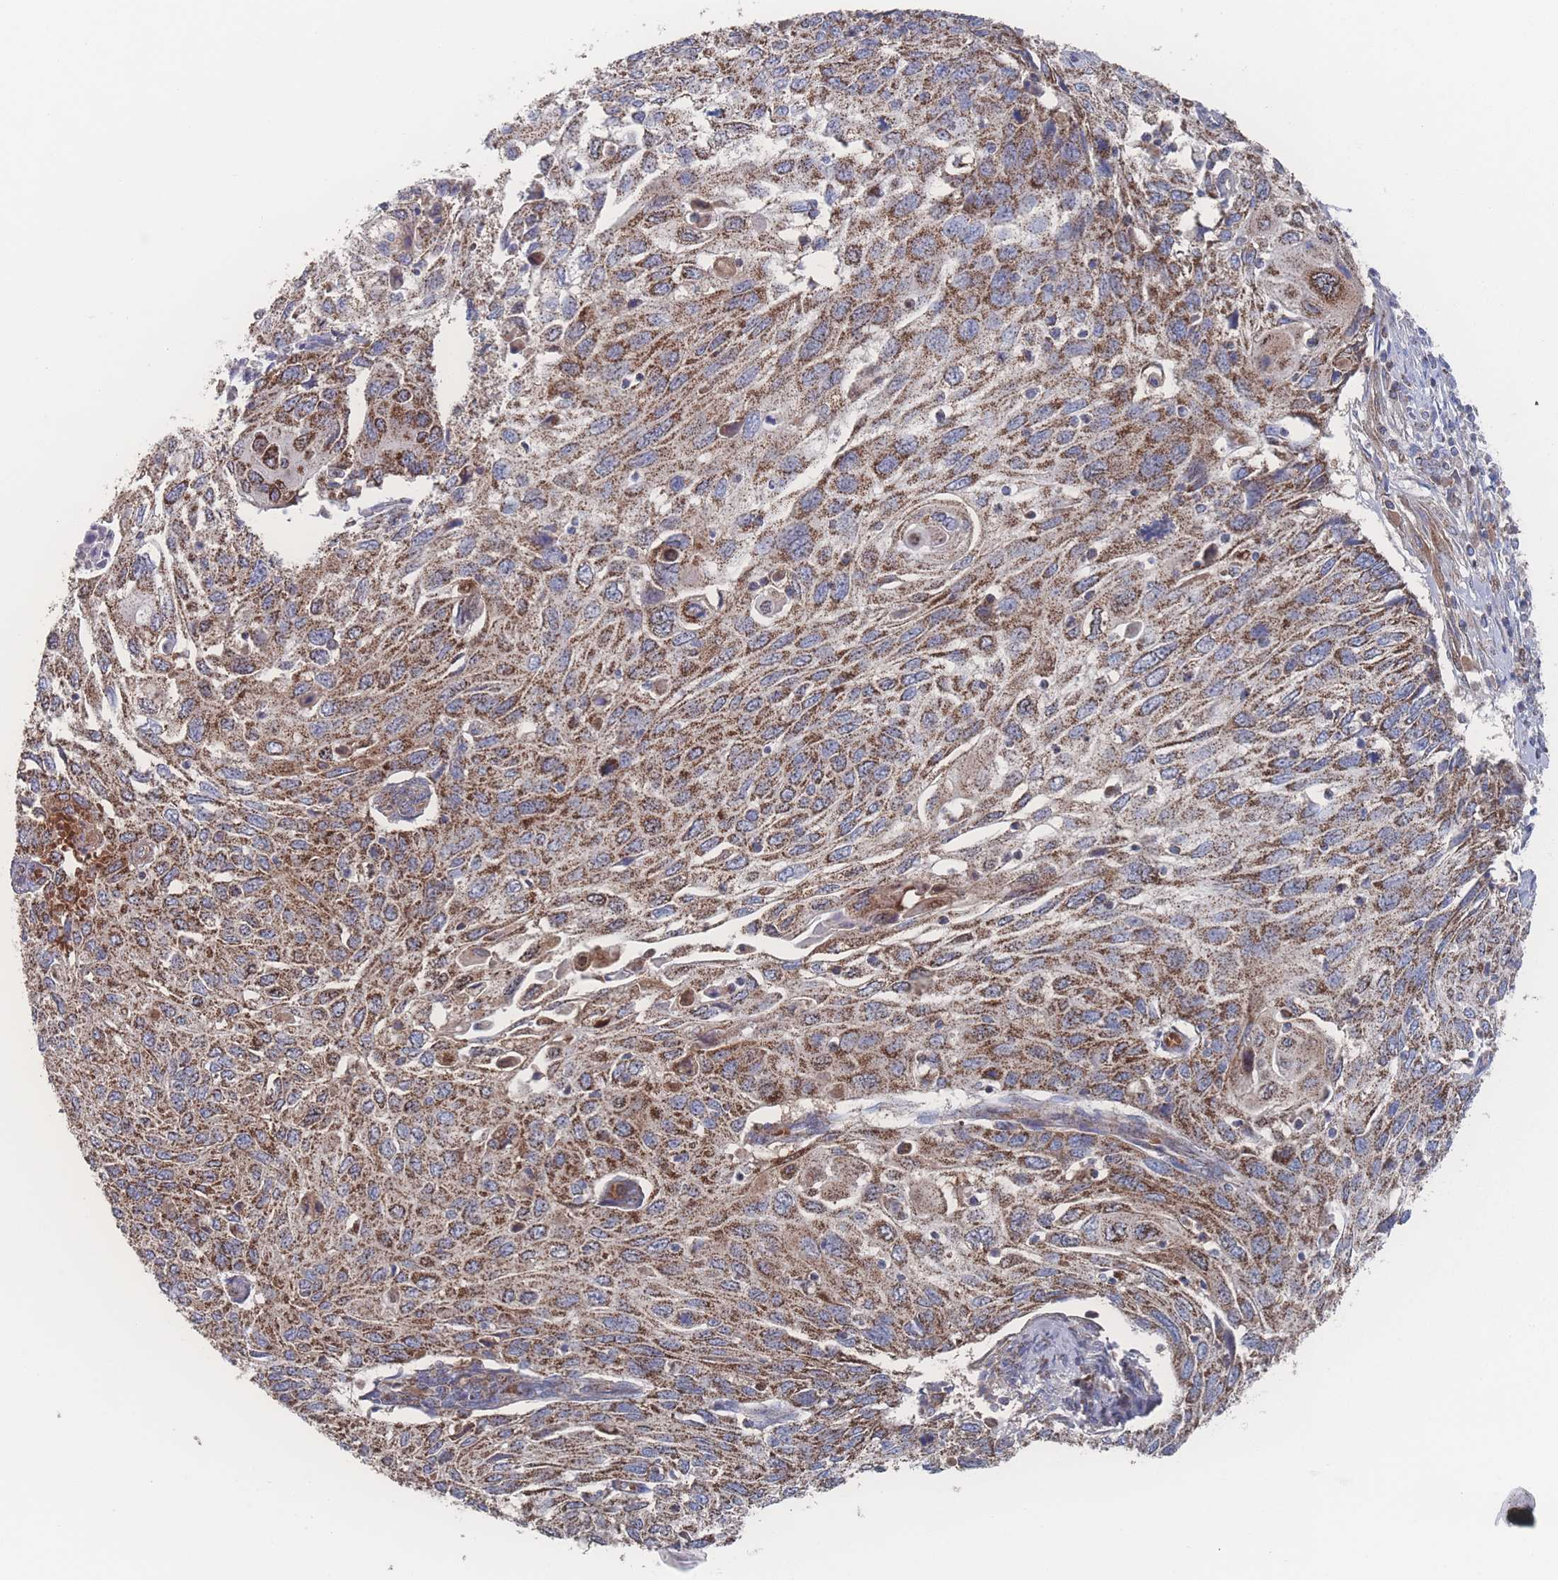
{"staining": {"intensity": "strong", "quantity": ">75%", "location": "cytoplasmic/membranous"}, "tissue": "cervical cancer", "cell_type": "Tumor cells", "image_type": "cancer", "snomed": [{"axis": "morphology", "description": "Squamous cell carcinoma, NOS"}, {"axis": "topography", "description": "Cervix"}], "caption": "This histopathology image exhibits cervical cancer (squamous cell carcinoma) stained with immunohistochemistry (IHC) to label a protein in brown. The cytoplasmic/membranous of tumor cells show strong positivity for the protein. Nuclei are counter-stained blue.", "gene": "PEX14", "patient": {"sex": "female", "age": 70}}